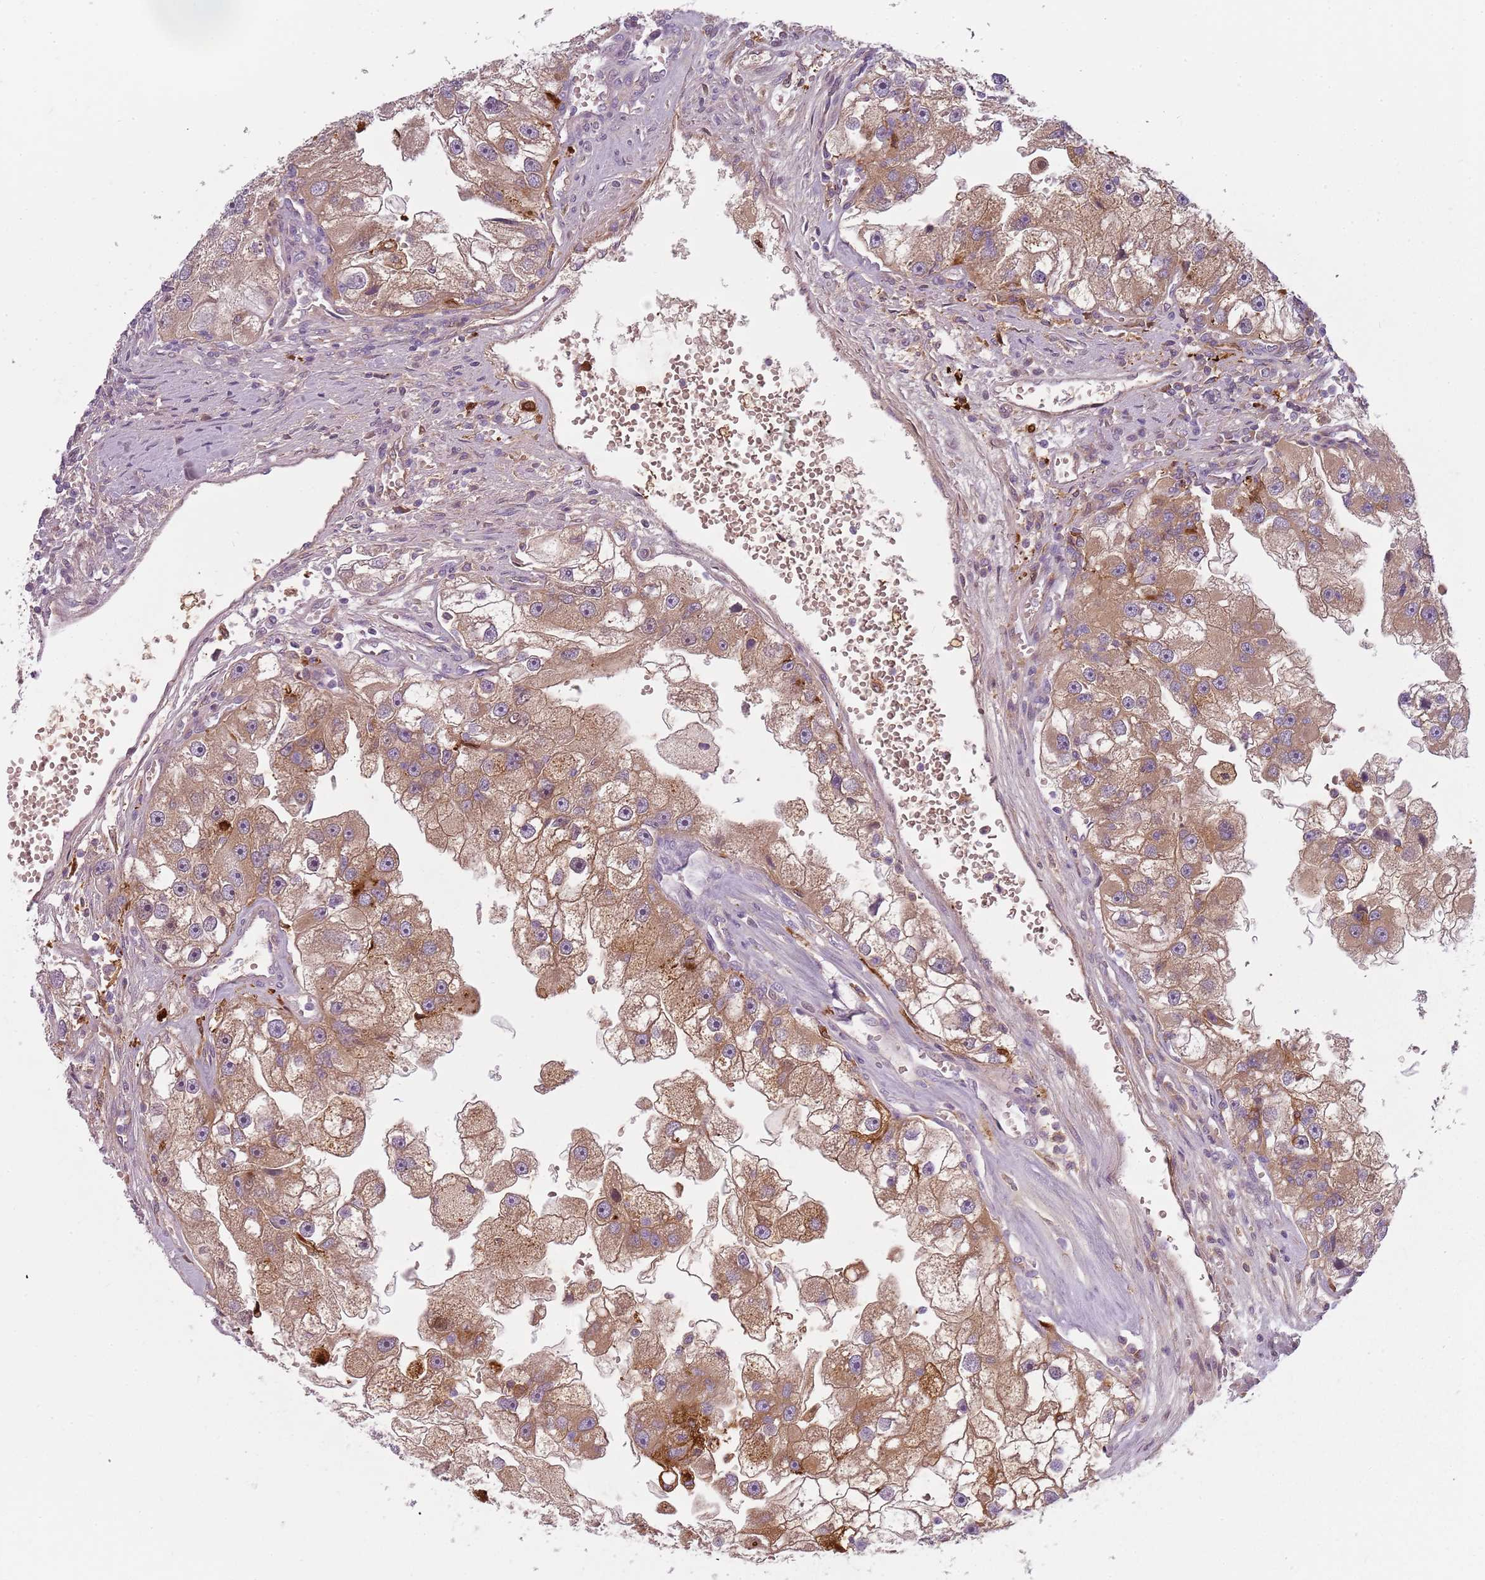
{"staining": {"intensity": "moderate", "quantity": "25%-75%", "location": "cytoplasmic/membranous"}, "tissue": "renal cancer", "cell_type": "Tumor cells", "image_type": "cancer", "snomed": [{"axis": "morphology", "description": "Adenocarcinoma, NOS"}, {"axis": "topography", "description": "Kidney"}], "caption": "Protein analysis of renal cancer (adenocarcinoma) tissue exhibits moderate cytoplasmic/membranous positivity in approximately 25%-75% of tumor cells.", "gene": "CC2D2B", "patient": {"sex": "male", "age": 63}}